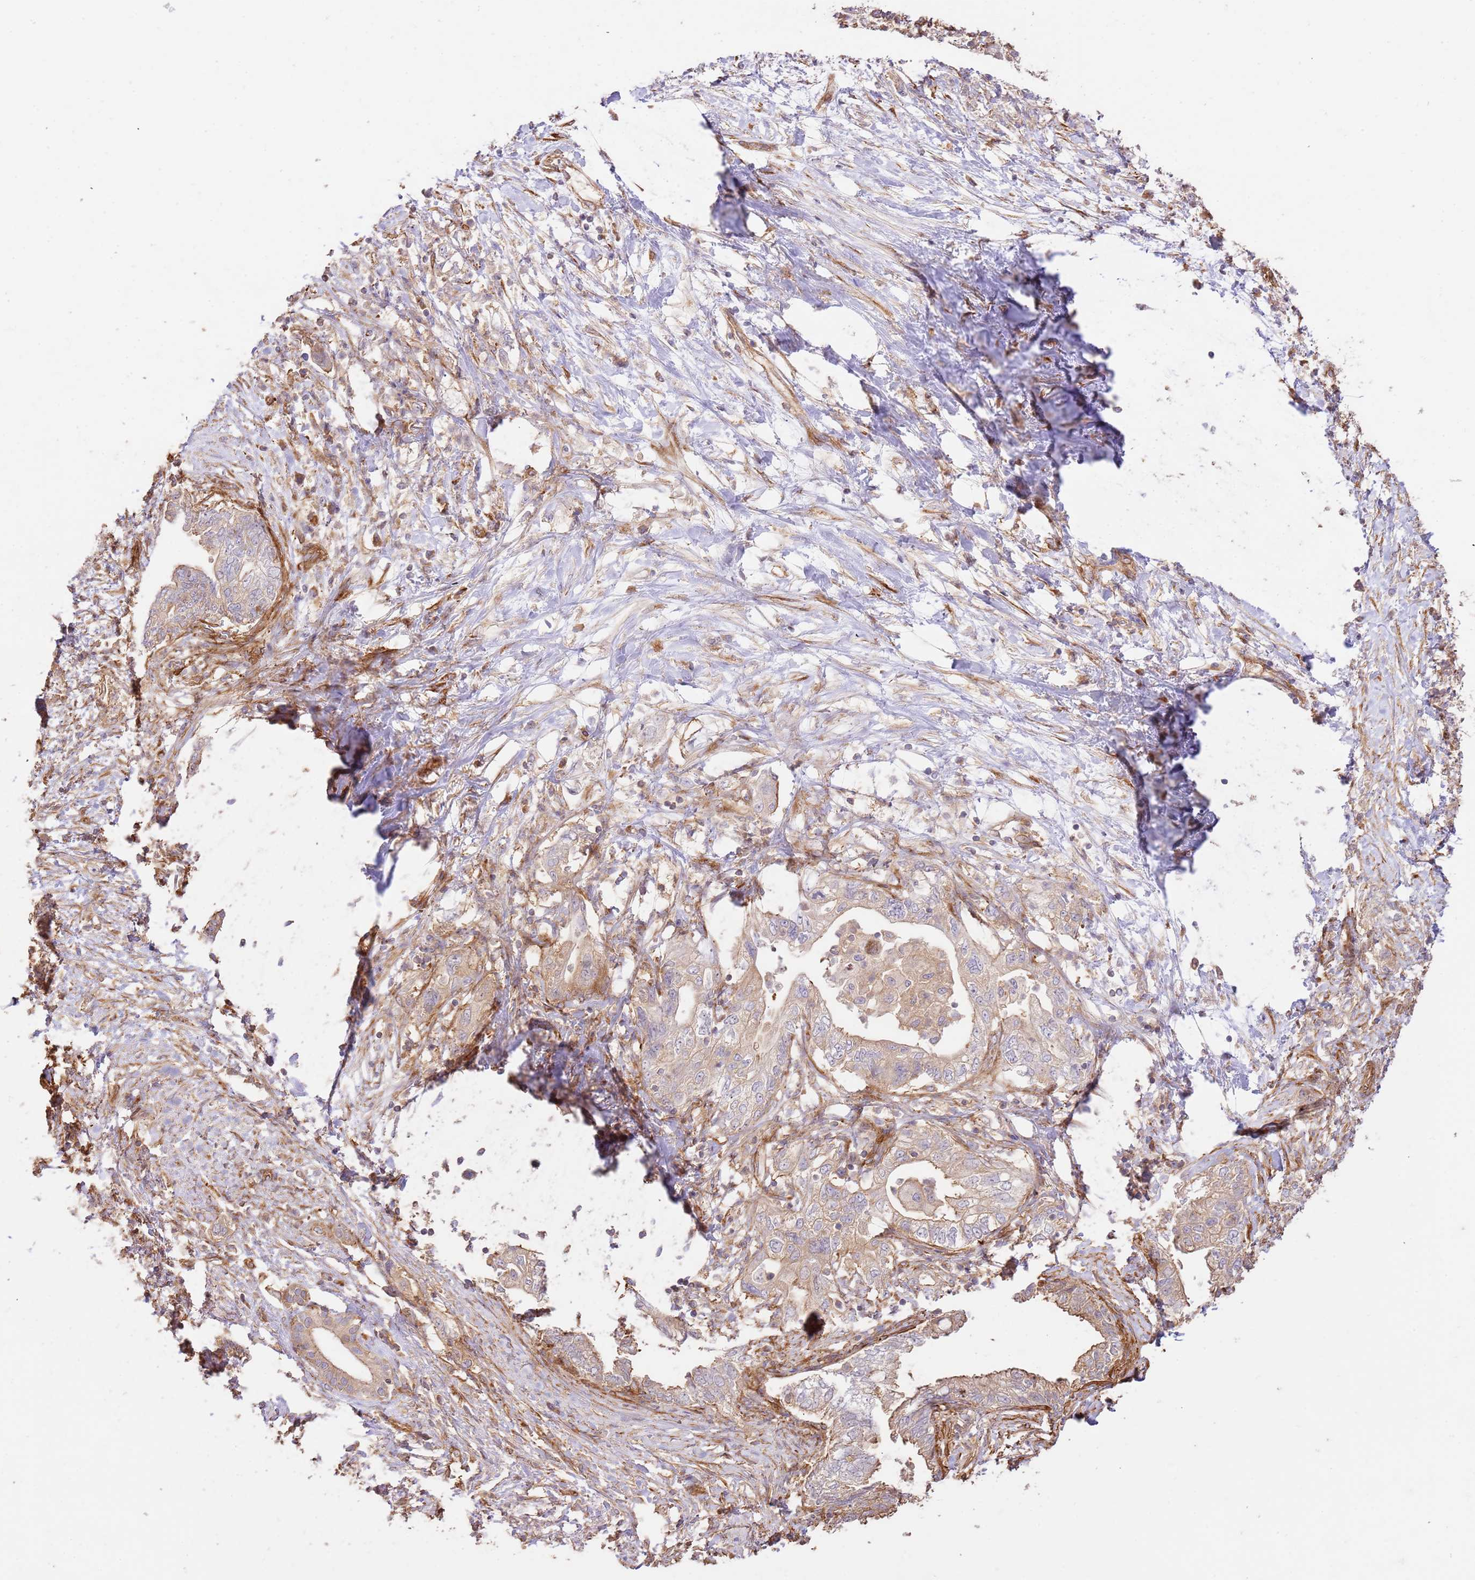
{"staining": {"intensity": "weak", "quantity": "25%-75%", "location": "cytoplasmic/membranous"}, "tissue": "pancreatic cancer", "cell_type": "Tumor cells", "image_type": "cancer", "snomed": [{"axis": "morphology", "description": "Adenocarcinoma, NOS"}, {"axis": "topography", "description": "Pancreas"}], "caption": "Pancreatic adenocarcinoma stained with IHC exhibits weak cytoplasmic/membranous staining in approximately 25%-75% of tumor cells. Using DAB (3,3'-diaminobenzidine) (brown) and hematoxylin (blue) stains, captured at high magnification using brightfield microscopy.", "gene": "ZBTB39", "patient": {"sex": "female", "age": 73}}